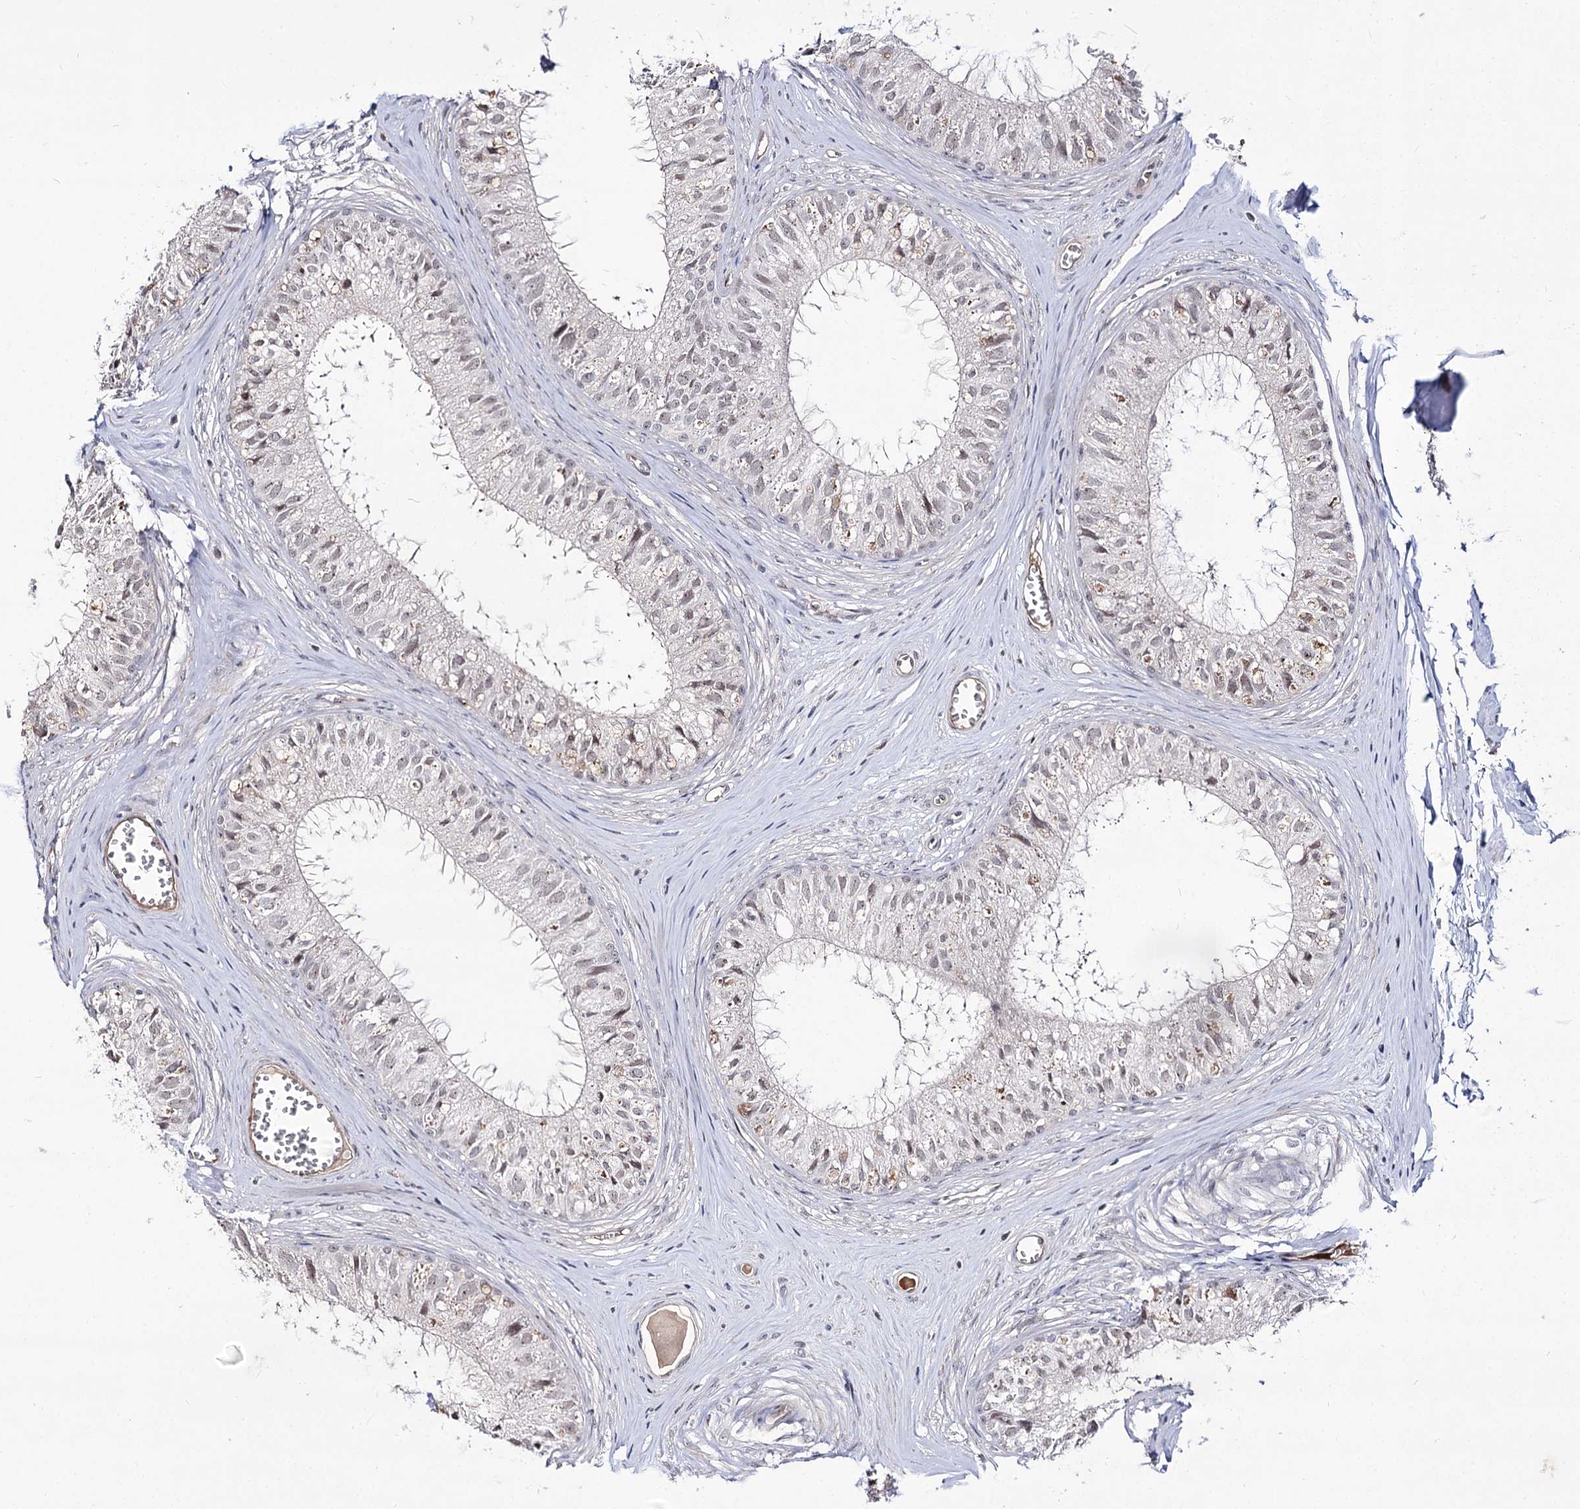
{"staining": {"intensity": "weak", "quantity": "<25%", "location": "nuclear"}, "tissue": "epididymis", "cell_type": "Glandular cells", "image_type": "normal", "snomed": [{"axis": "morphology", "description": "Normal tissue, NOS"}, {"axis": "topography", "description": "Epididymis"}], "caption": "Immunohistochemistry of unremarkable human epididymis exhibits no positivity in glandular cells. Brightfield microscopy of IHC stained with DAB (3,3'-diaminobenzidine) (brown) and hematoxylin (blue), captured at high magnification.", "gene": "RRP9", "patient": {"sex": "male", "age": 36}}